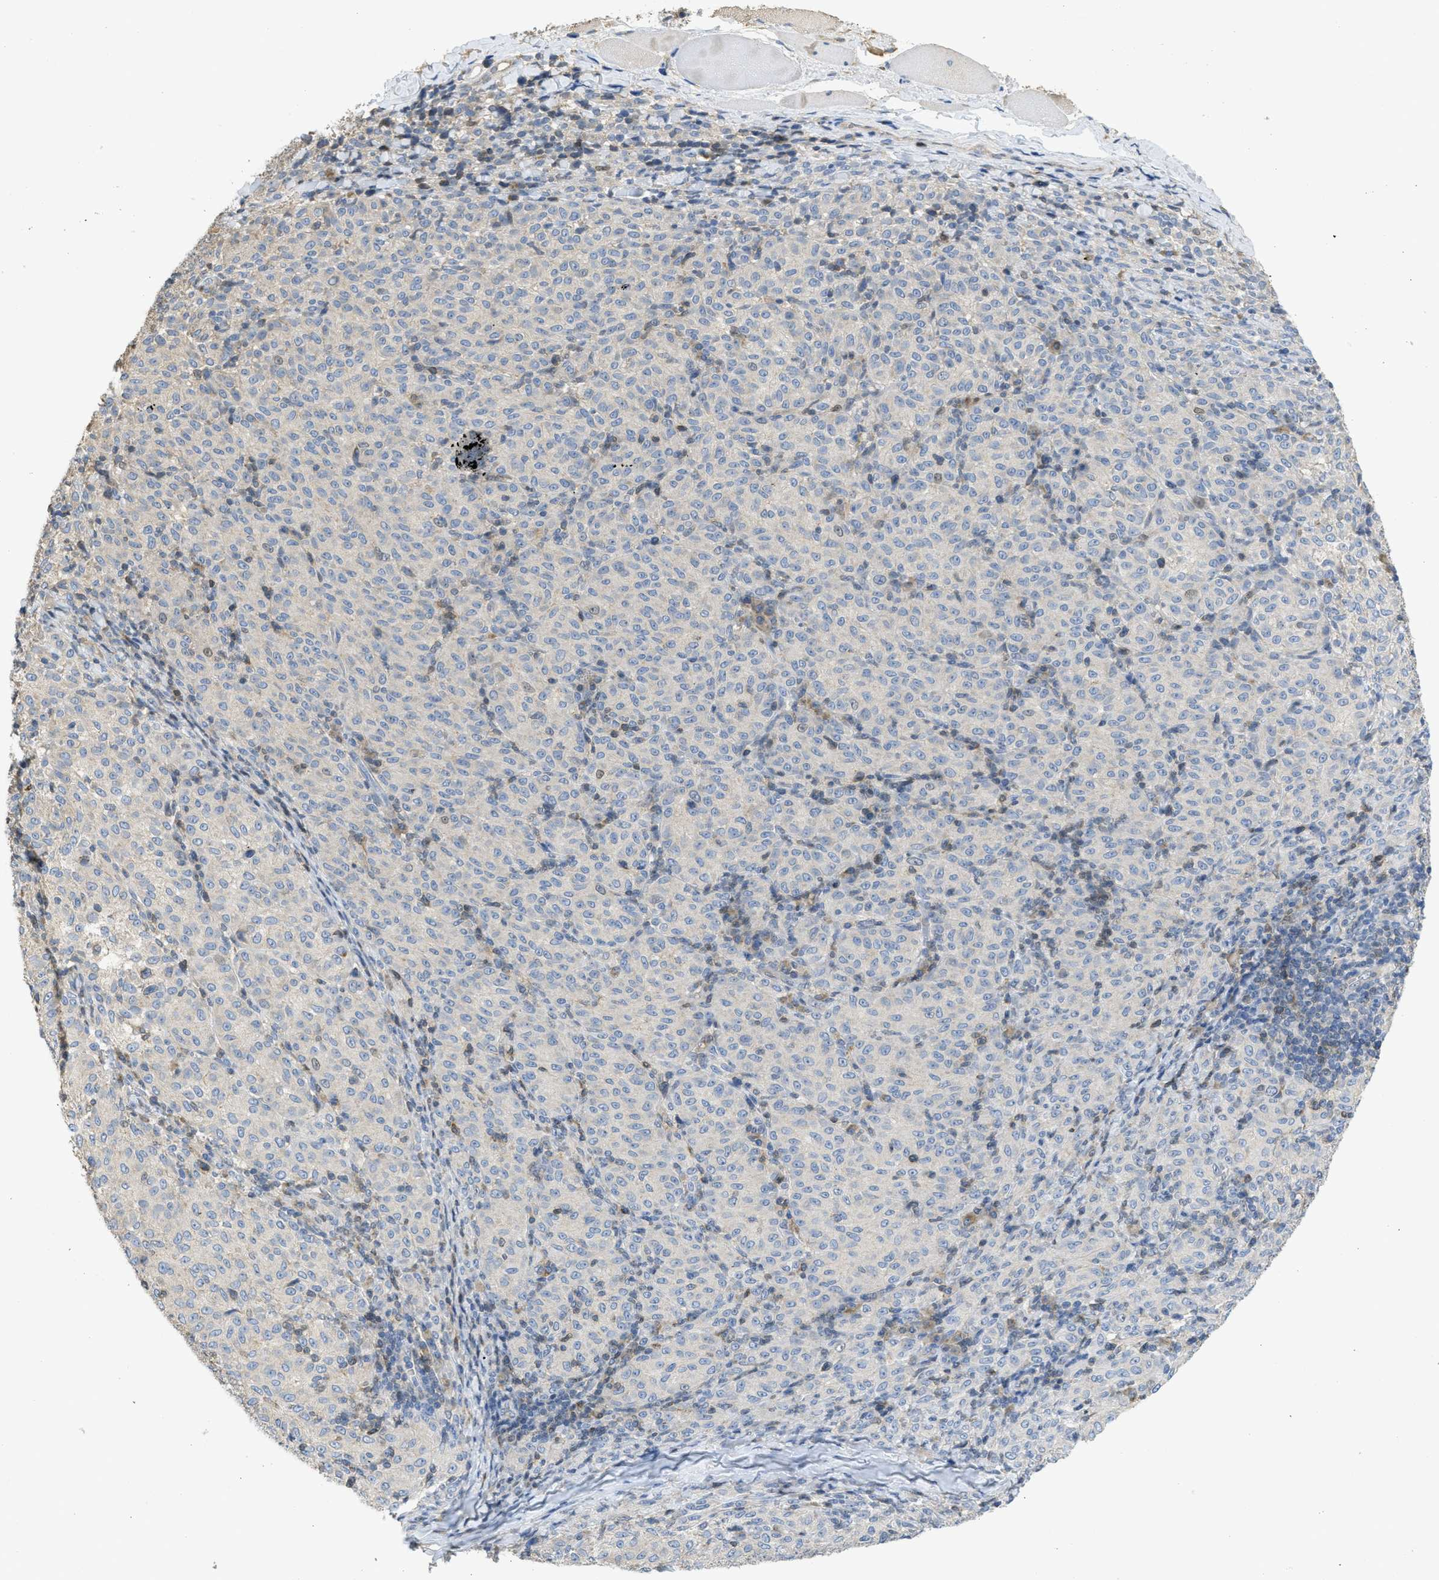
{"staining": {"intensity": "negative", "quantity": "none", "location": "none"}, "tissue": "melanoma", "cell_type": "Tumor cells", "image_type": "cancer", "snomed": [{"axis": "morphology", "description": "Malignant melanoma, NOS"}, {"axis": "topography", "description": "Skin"}], "caption": "Human malignant melanoma stained for a protein using IHC shows no staining in tumor cells.", "gene": "SFXN2", "patient": {"sex": "female", "age": 72}}